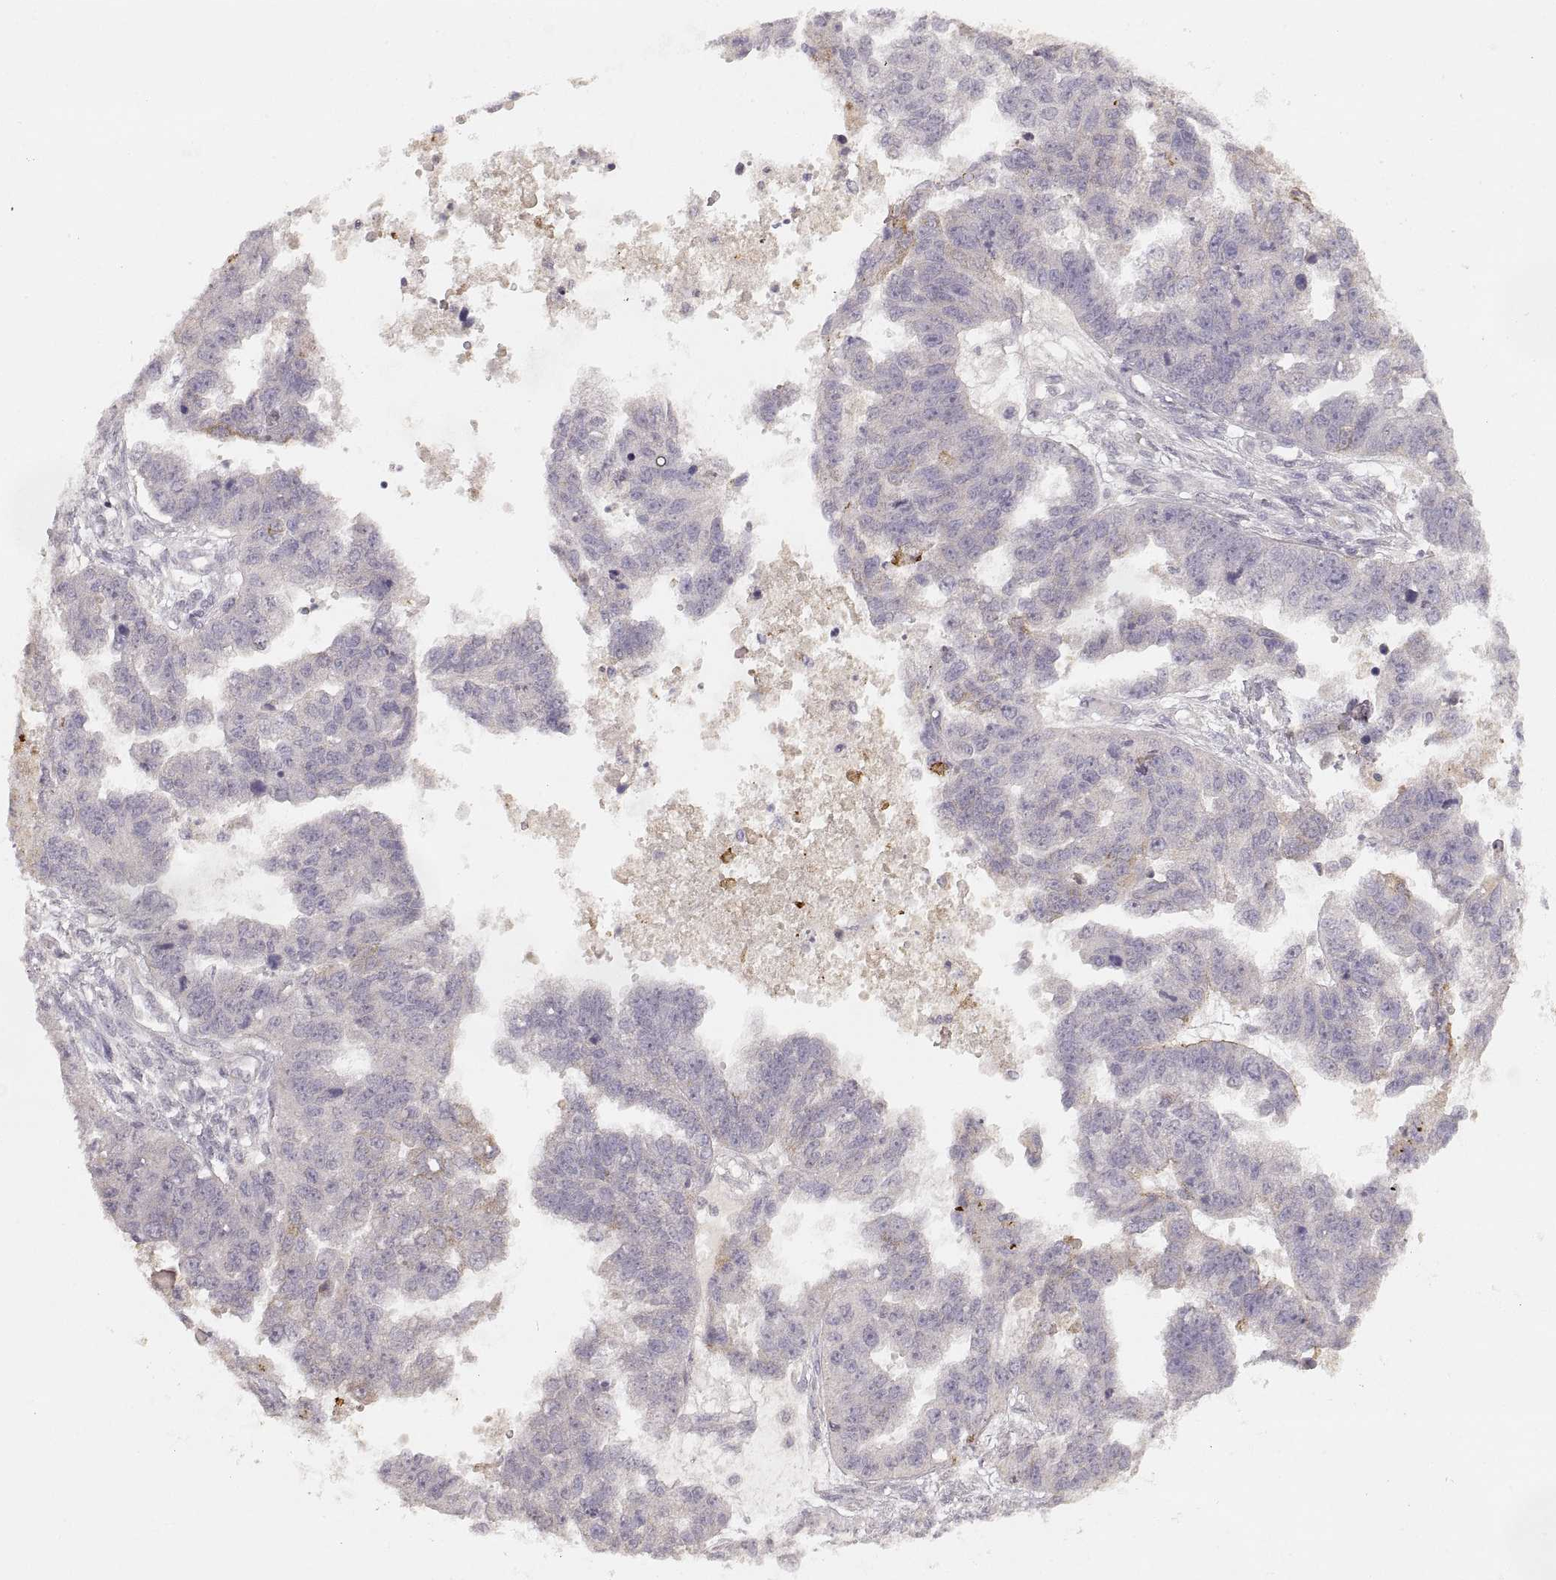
{"staining": {"intensity": "negative", "quantity": "none", "location": "none"}, "tissue": "ovarian cancer", "cell_type": "Tumor cells", "image_type": "cancer", "snomed": [{"axis": "morphology", "description": "Cystadenocarcinoma, serous, NOS"}, {"axis": "topography", "description": "Ovary"}], "caption": "The IHC image has no significant expression in tumor cells of ovarian cancer tissue.", "gene": "LAMC2", "patient": {"sex": "female", "age": 58}}